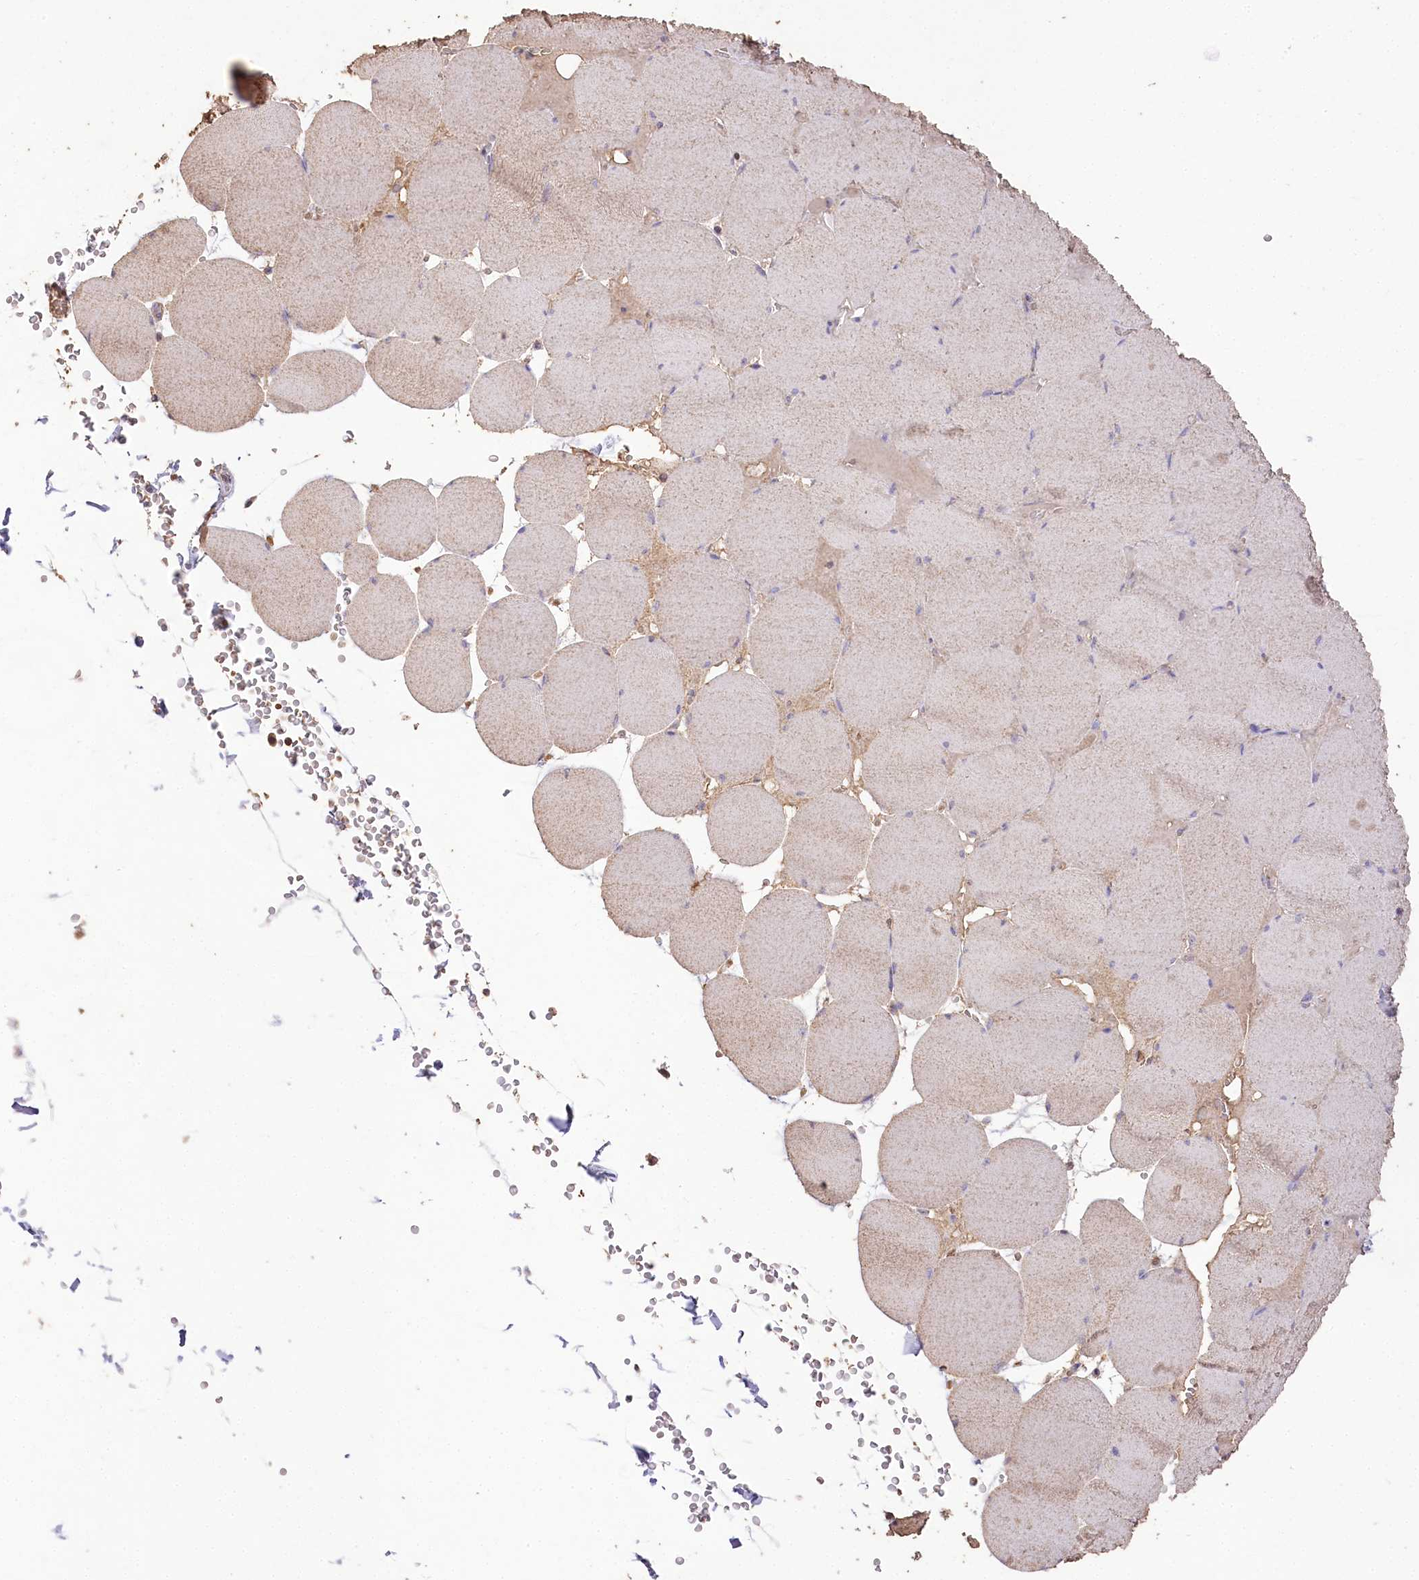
{"staining": {"intensity": "weak", "quantity": "25%-75%", "location": "cytoplasmic/membranous"}, "tissue": "skeletal muscle", "cell_type": "Myocytes", "image_type": "normal", "snomed": [{"axis": "morphology", "description": "Normal tissue, NOS"}, {"axis": "topography", "description": "Skeletal muscle"}, {"axis": "topography", "description": "Head-Neck"}], "caption": "Approximately 25%-75% of myocytes in benign human skeletal muscle demonstrate weak cytoplasmic/membranous protein positivity as visualized by brown immunohistochemical staining.", "gene": "IREB2", "patient": {"sex": "male", "age": 66}}